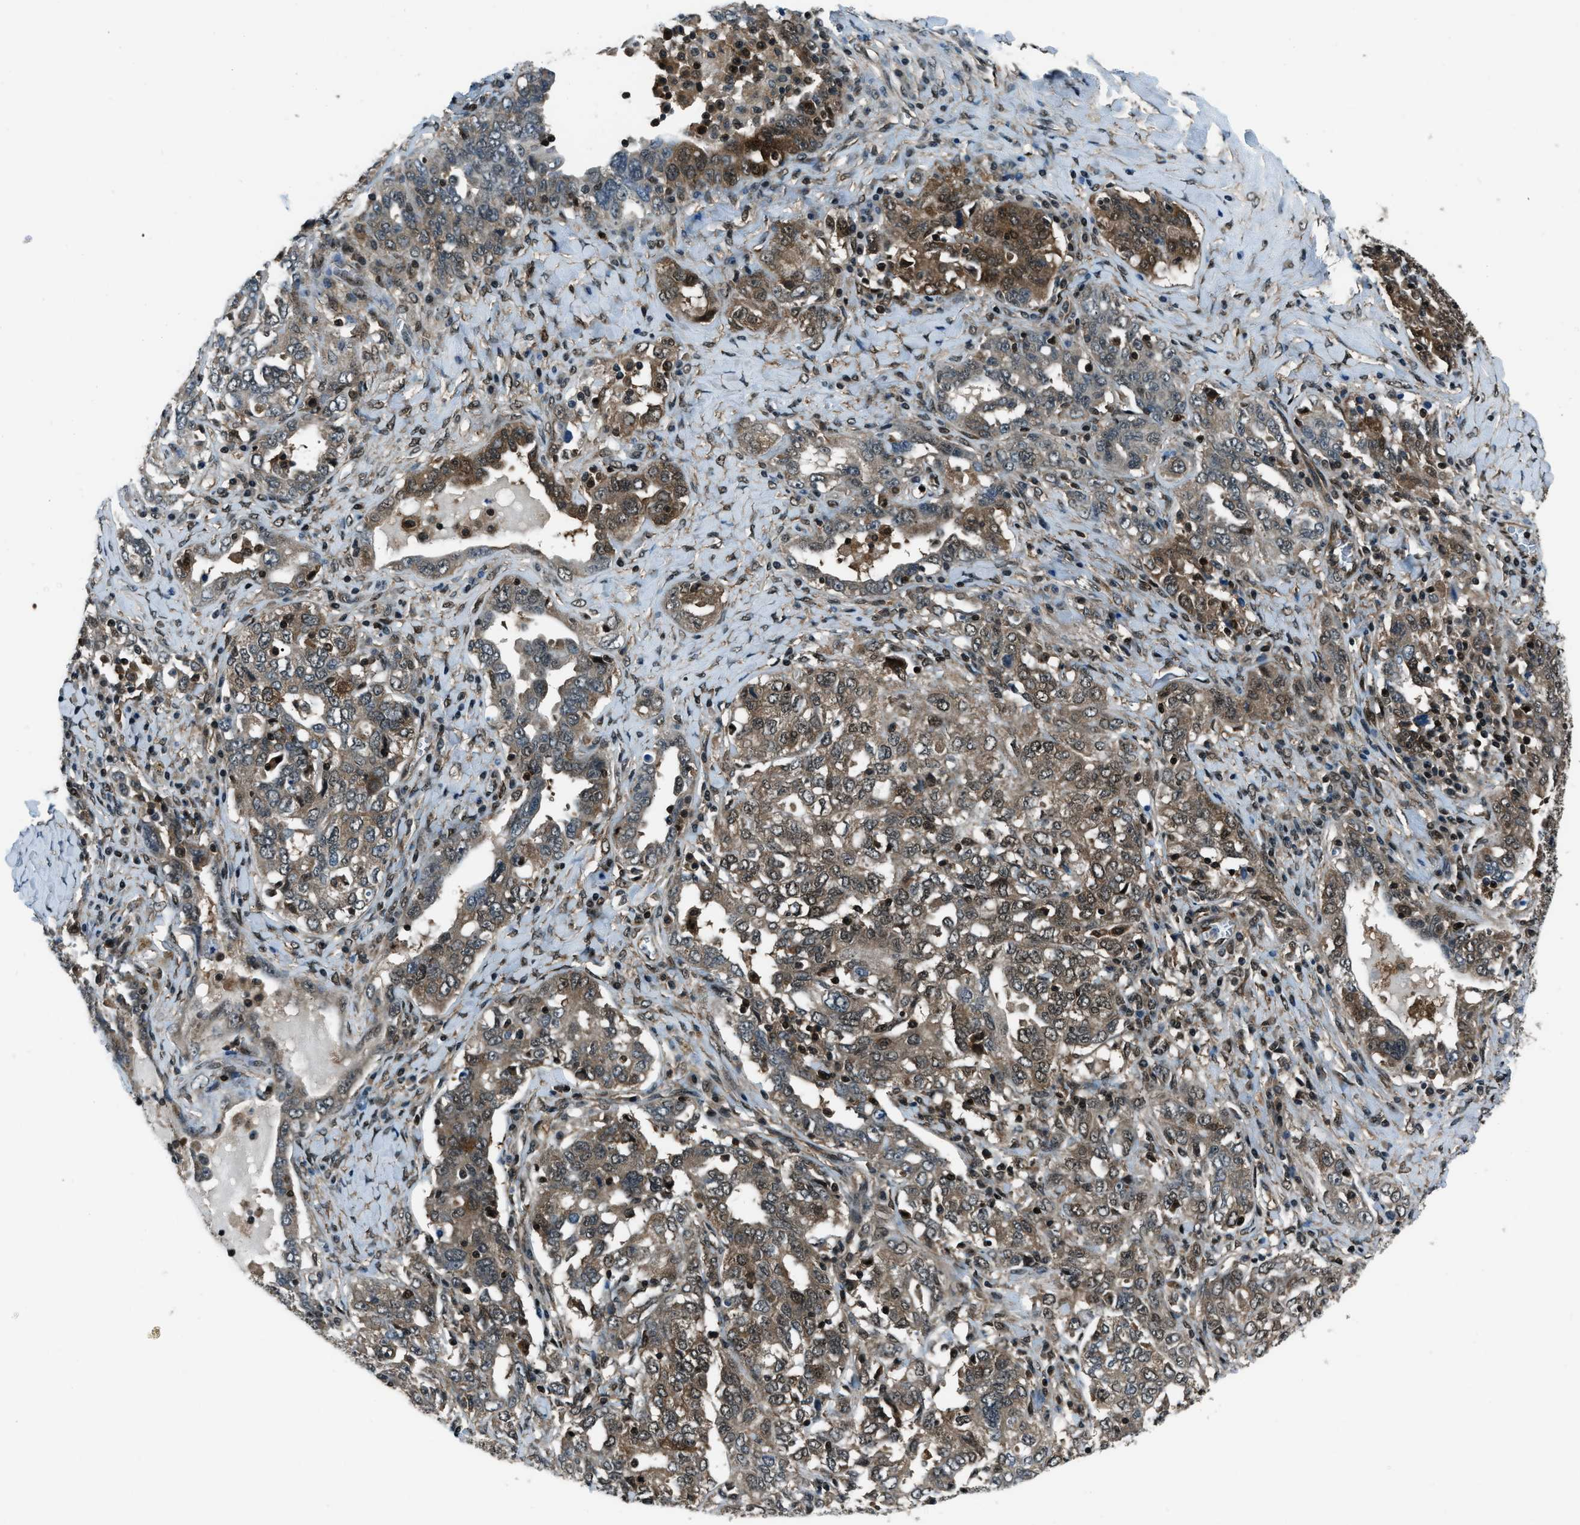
{"staining": {"intensity": "moderate", "quantity": ">75%", "location": "cytoplasmic/membranous,nuclear"}, "tissue": "ovarian cancer", "cell_type": "Tumor cells", "image_type": "cancer", "snomed": [{"axis": "morphology", "description": "Carcinoma, endometroid"}, {"axis": "topography", "description": "Ovary"}], "caption": "Moderate cytoplasmic/membranous and nuclear protein positivity is seen in about >75% of tumor cells in ovarian cancer (endometroid carcinoma).", "gene": "NUDCD3", "patient": {"sex": "female", "age": 62}}